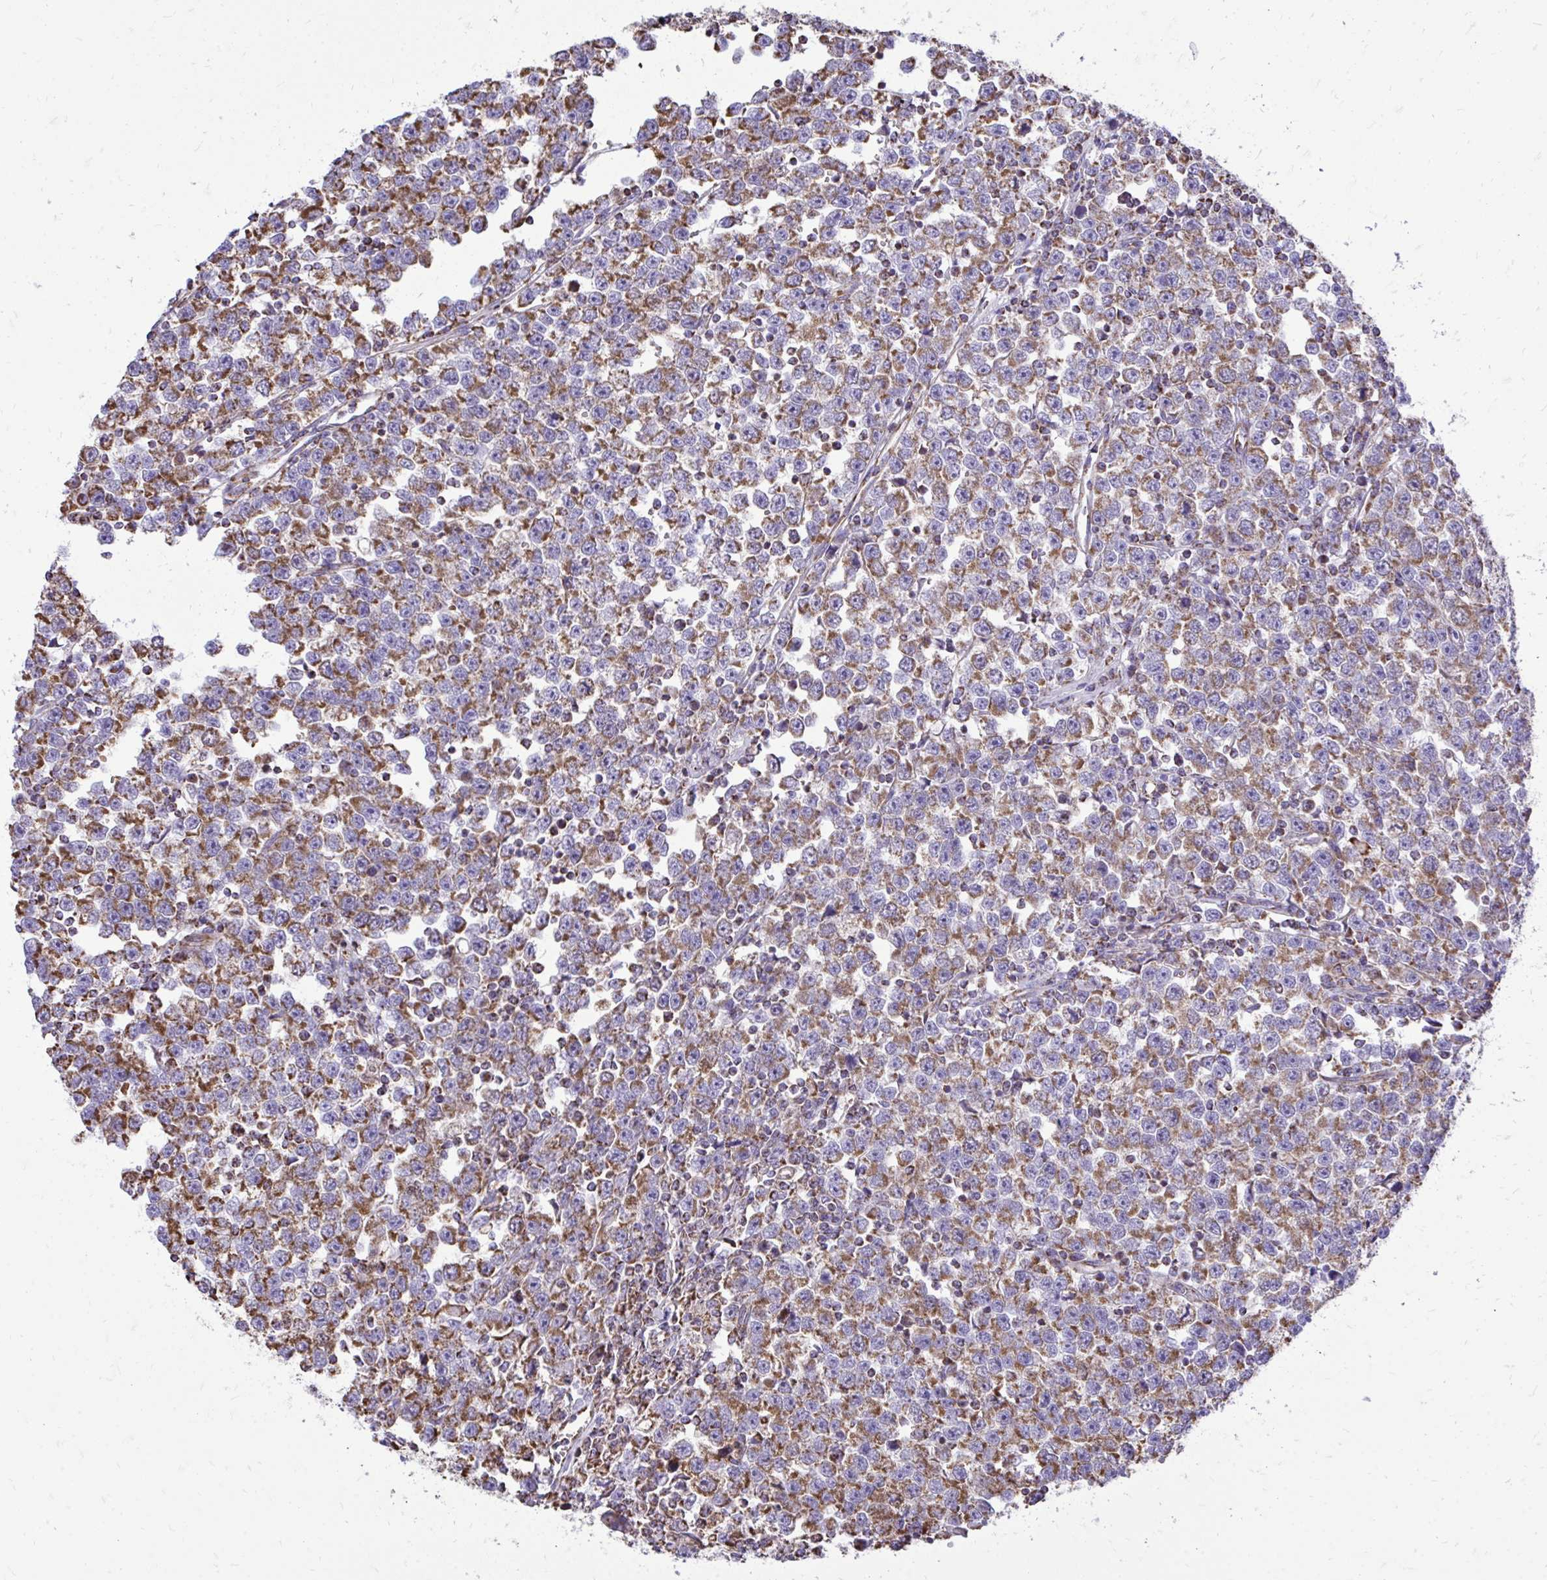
{"staining": {"intensity": "moderate", "quantity": ">75%", "location": "cytoplasmic/membranous"}, "tissue": "testis cancer", "cell_type": "Tumor cells", "image_type": "cancer", "snomed": [{"axis": "morphology", "description": "Seminoma, NOS"}, {"axis": "topography", "description": "Testis"}], "caption": "Human testis cancer stained with a brown dye reveals moderate cytoplasmic/membranous positive staining in approximately >75% of tumor cells.", "gene": "UBE2C", "patient": {"sex": "male", "age": 43}}